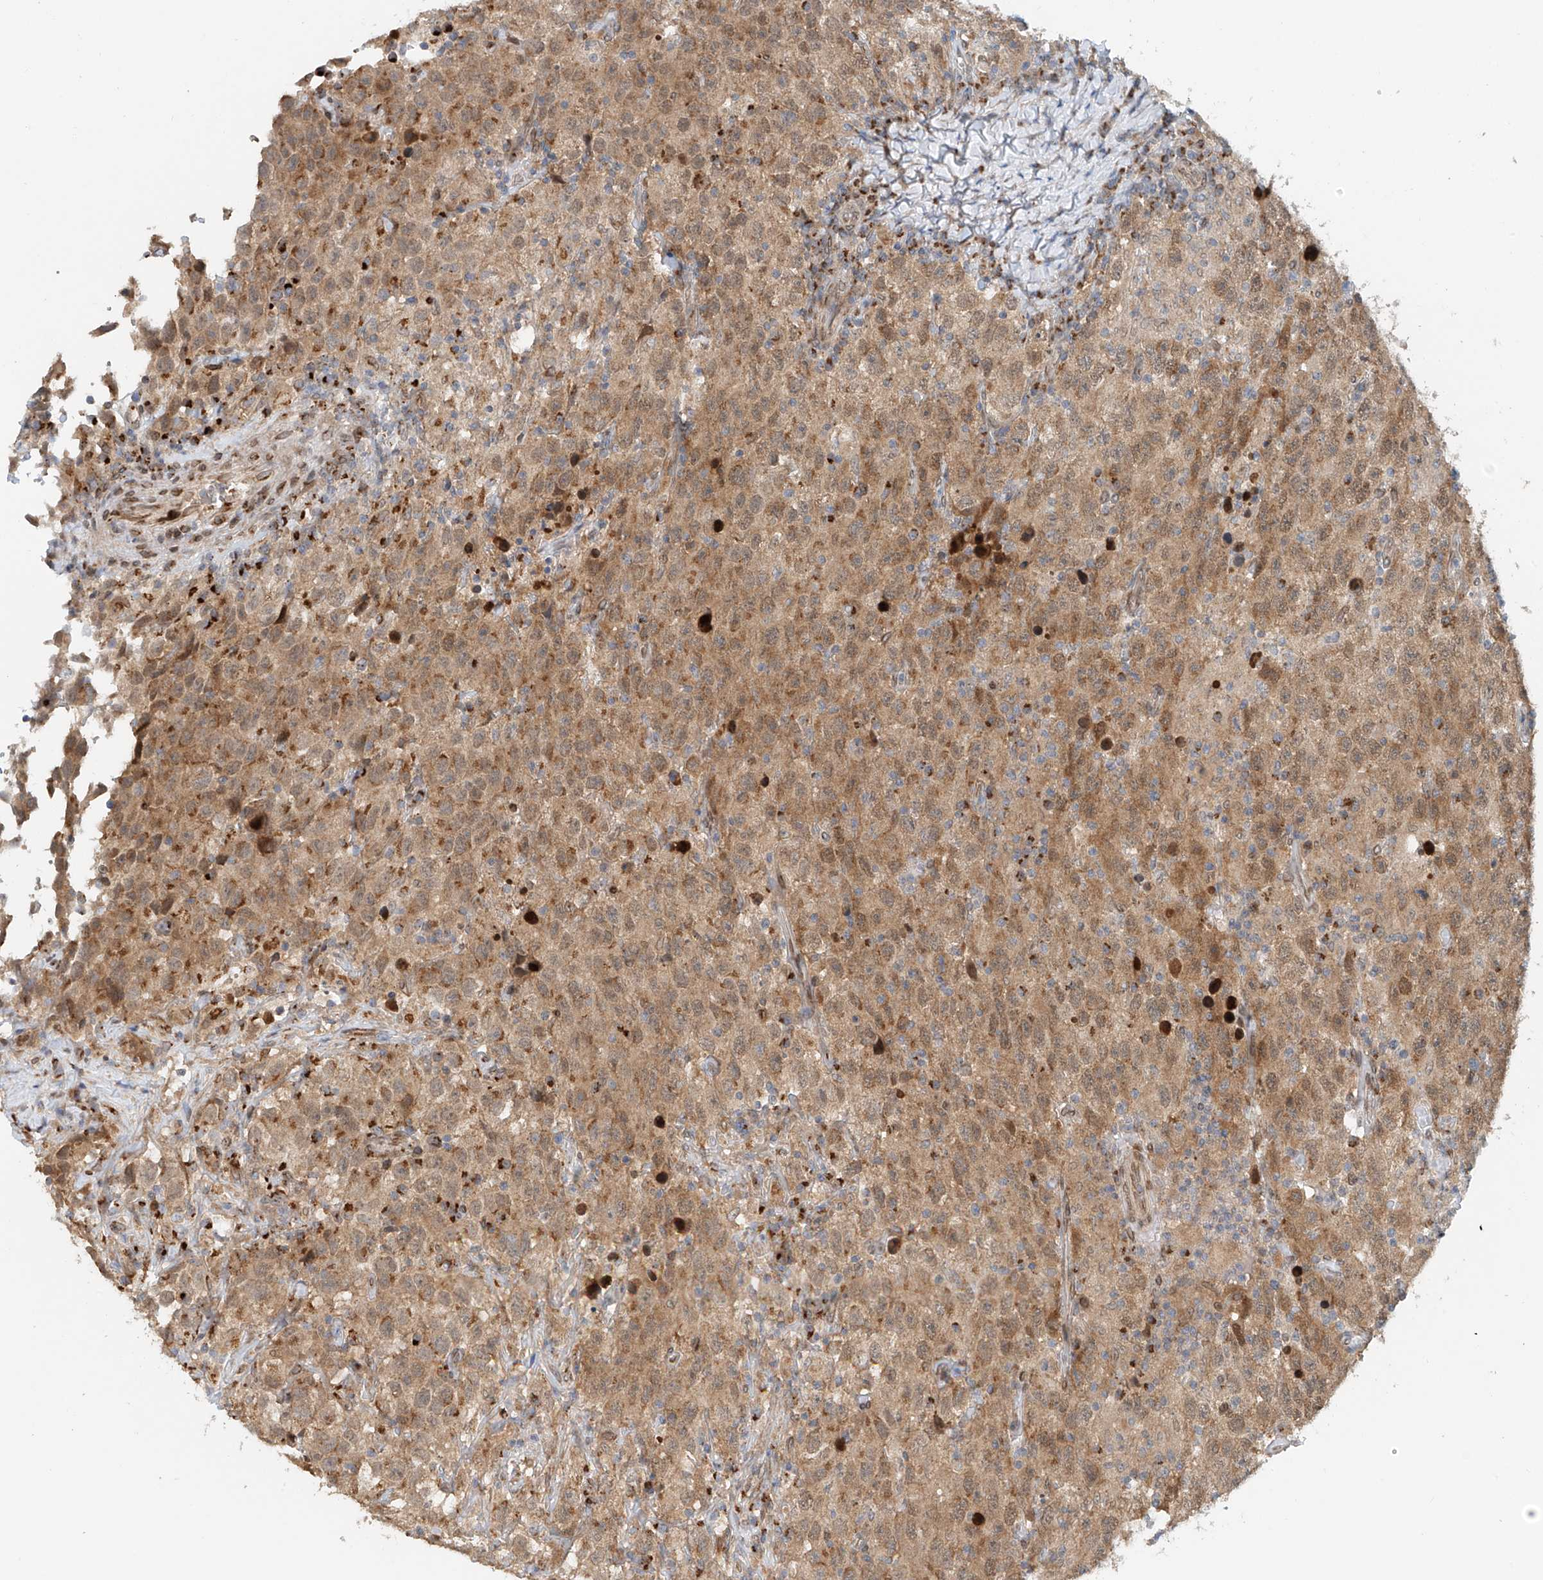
{"staining": {"intensity": "moderate", "quantity": ">75%", "location": "cytoplasmic/membranous"}, "tissue": "testis cancer", "cell_type": "Tumor cells", "image_type": "cancer", "snomed": [{"axis": "morphology", "description": "Seminoma, NOS"}, {"axis": "topography", "description": "Testis"}], "caption": "IHC (DAB) staining of human testis seminoma reveals moderate cytoplasmic/membranous protein staining in about >75% of tumor cells.", "gene": "STARD9", "patient": {"sex": "male", "age": 41}}